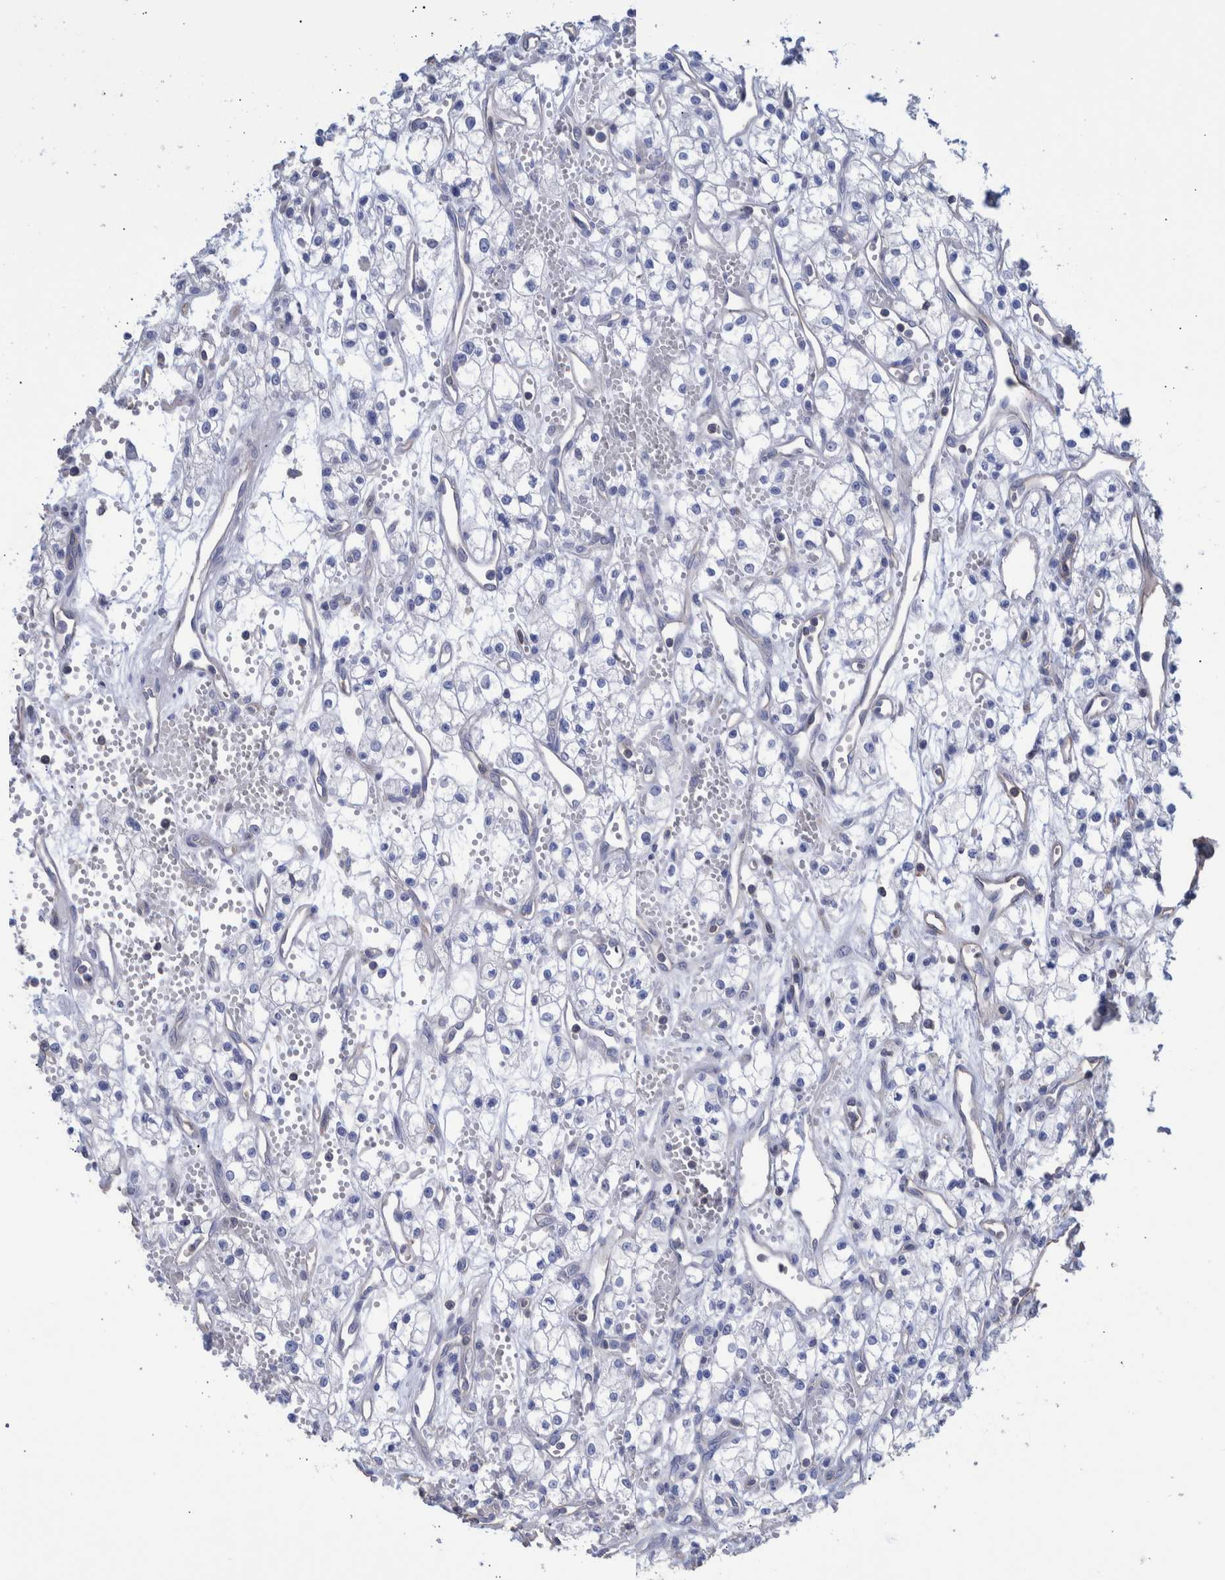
{"staining": {"intensity": "negative", "quantity": "none", "location": "none"}, "tissue": "renal cancer", "cell_type": "Tumor cells", "image_type": "cancer", "snomed": [{"axis": "morphology", "description": "Adenocarcinoma, NOS"}, {"axis": "topography", "description": "Kidney"}], "caption": "The histopathology image reveals no significant staining in tumor cells of adenocarcinoma (renal). (DAB immunohistochemistry with hematoxylin counter stain).", "gene": "PPP3CC", "patient": {"sex": "male", "age": 59}}